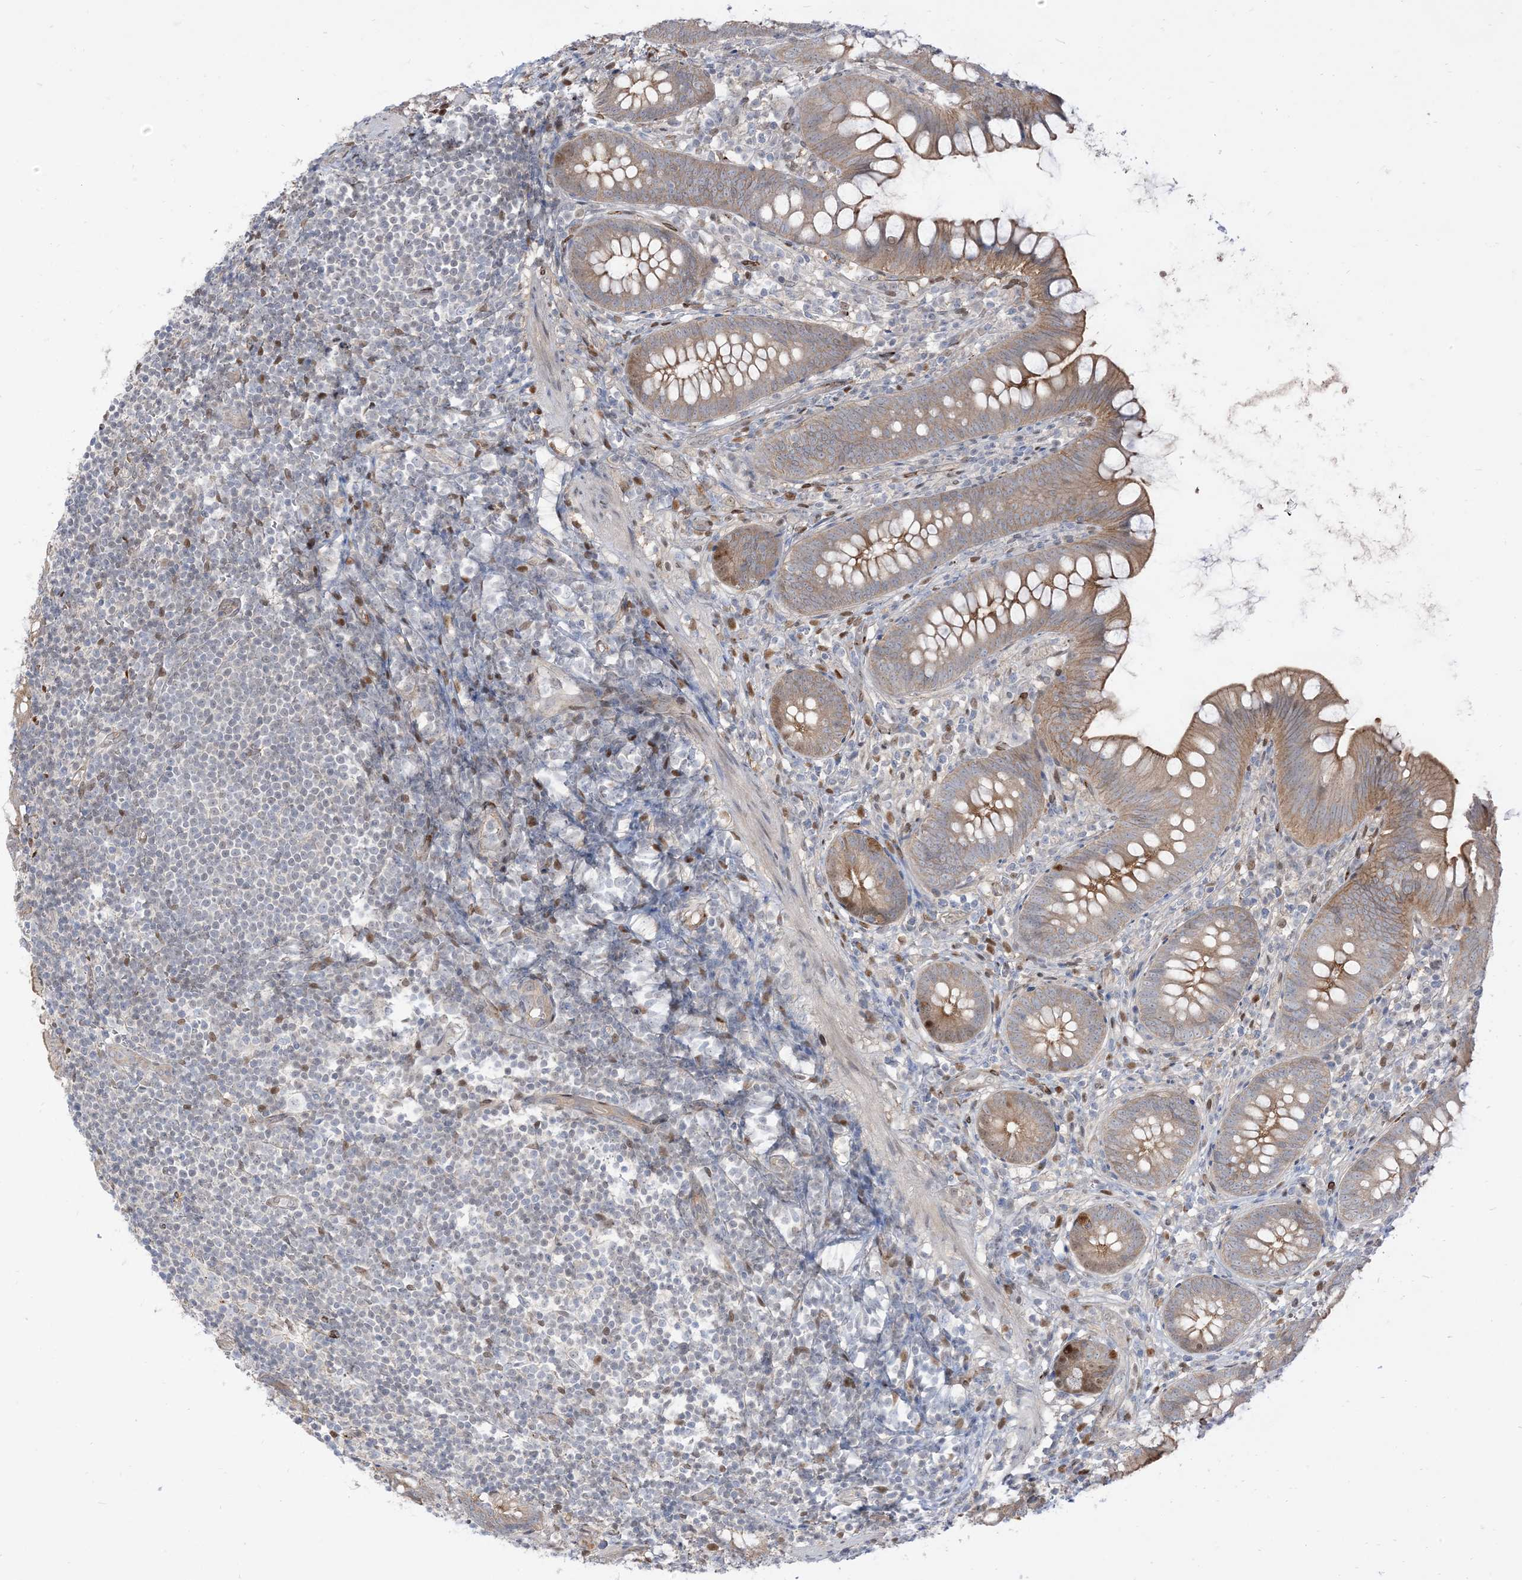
{"staining": {"intensity": "moderate", "quantity": ">75%", "location": "cytoplasmic/membranous"}, "tissue": "appendix", "cell_type": "Glandular cells", "image_type": "normal", "snomed": [{"axis": "morphology", "description": "Normal tissue, NOS"}, {"axis": "topography", "description": "Appendix"}], "caption": "Appendix stained for a protein demonstrates moderate cytoplasmic/membranous positivity in glandular cells. (IHC, brightfield microscopy, high magnification).", "gene": "RIN1", "patient": {"sex": "female", "age": 62}}